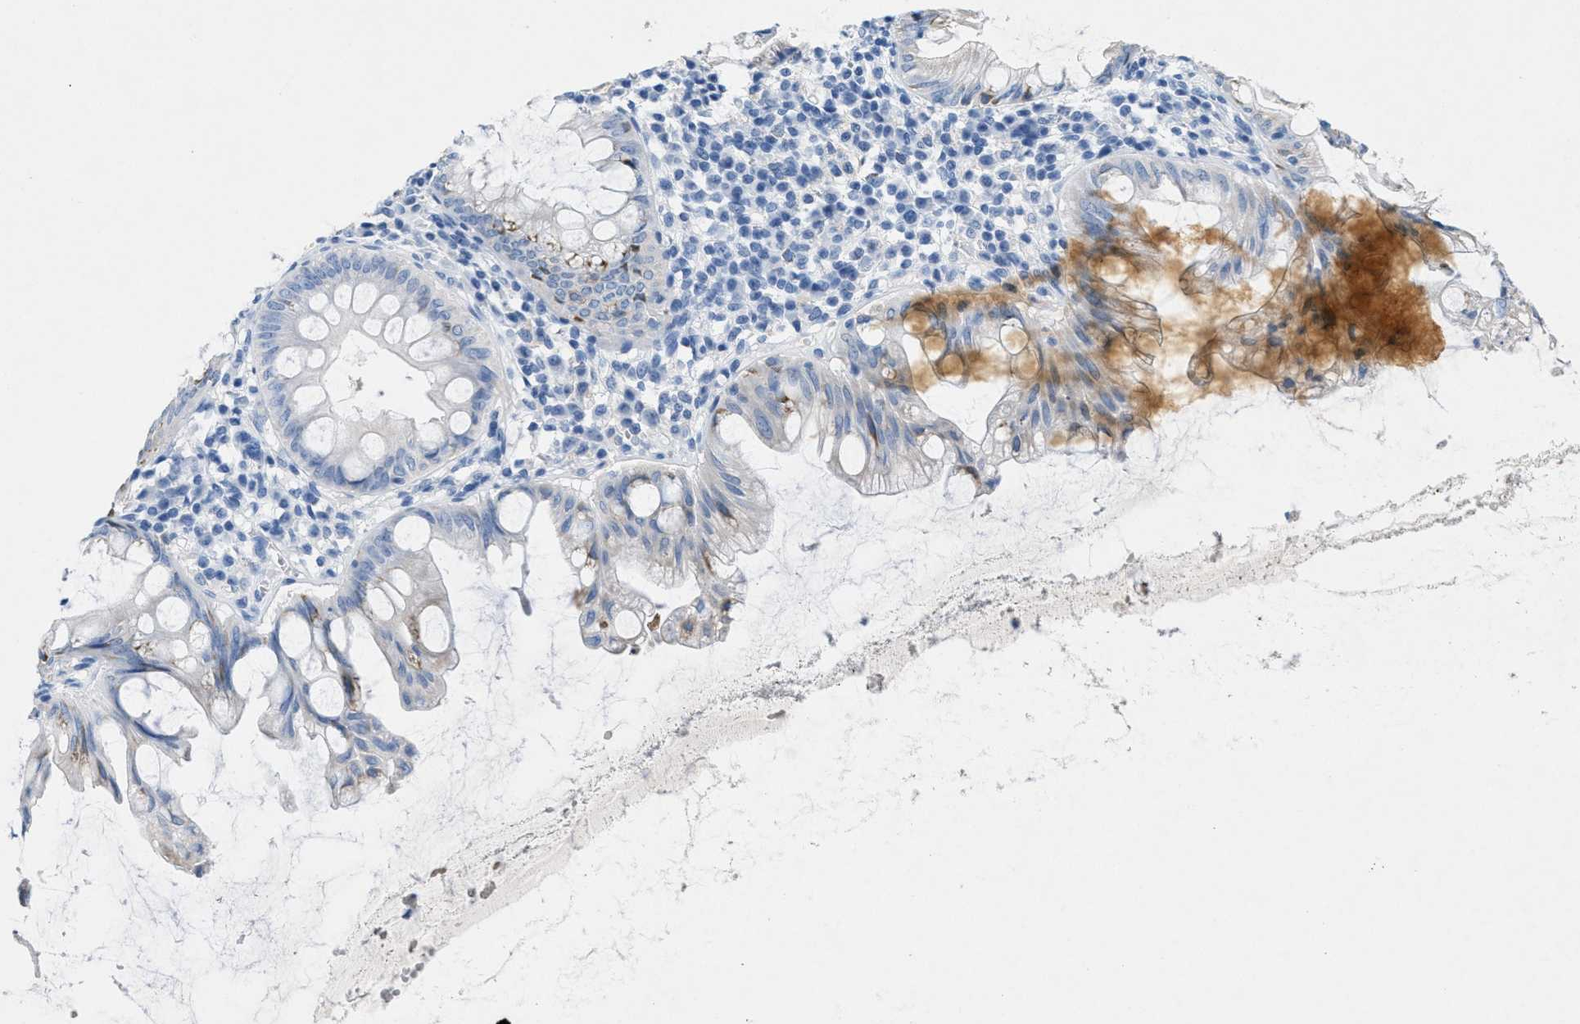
{"staining": {"intensity": "negative", "quantity": "none", "location": "none"}, "tissue": "appendix", "cell_type": "Glandular cells", "image_type": "normal", "snomed": [{"axis": "morphology", "description": "Normal tissue, NOS"}, {"axis": "topography", "description": "Appendix"}], "caption": "Immunohistochemical staining of unremarkable human appendix exhibits no significant positivity in glandular cells. (DAB (3,3'-diaminobenzidine) immunohistochemistry visualized using brightfield microscopy, high magnification).", "gene": "GPM6A", "patient": {"sex": "male", "age": 56}}